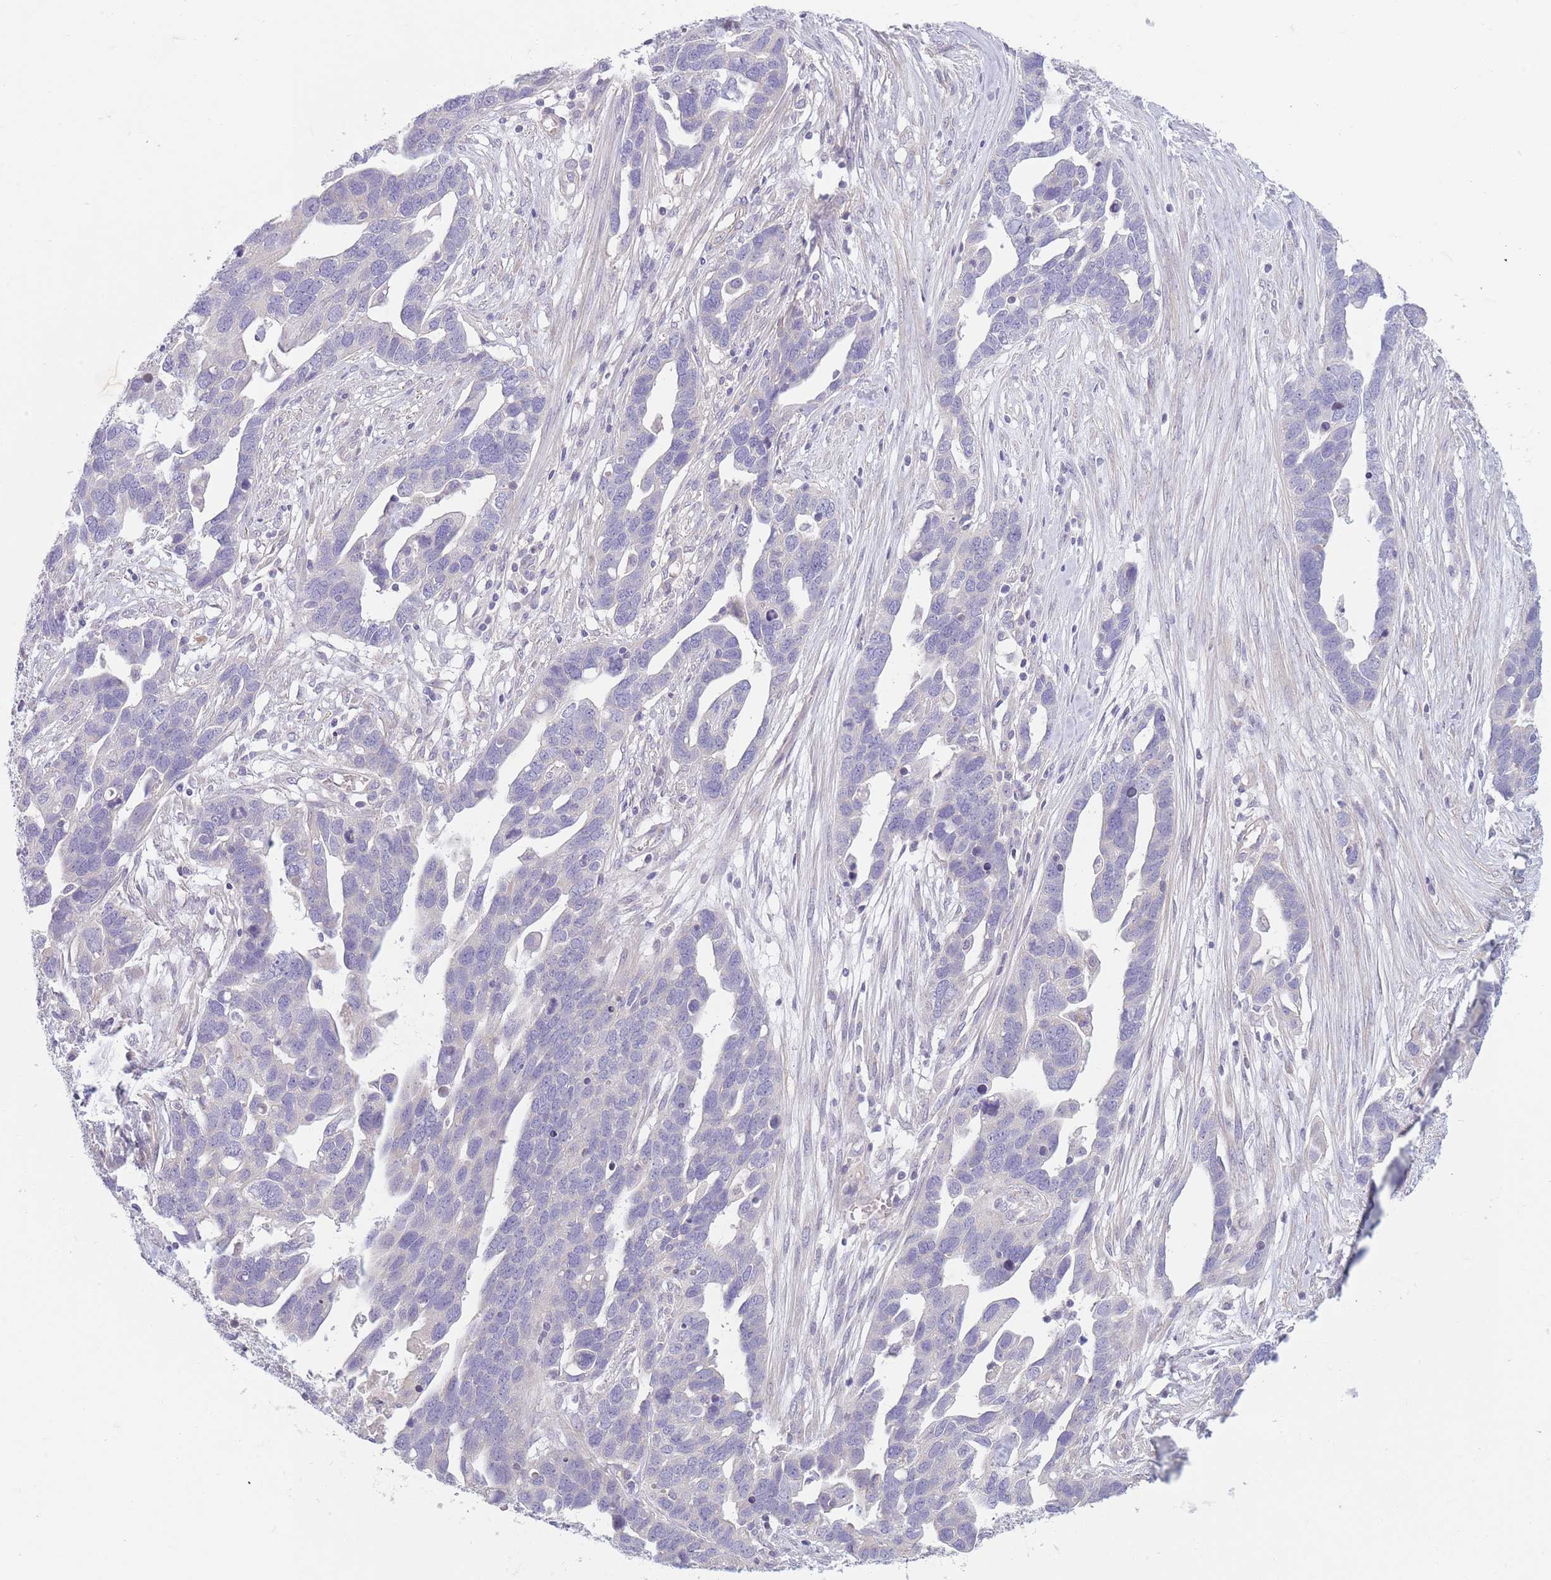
{"staining": {"intensity": "negative", "quantity": "none", "location": "none"}, "tissue": "ovarian cancer", "cell_type": "Tumor cells", "image_type": "cancer", "snomed": [{"axis": "morphology", "description": "Cystadenocarcinoma, serous, NOS"}, {"axis": "topography", "description": "Ovary"}], "caption": "Ovarian serous cystadenocarcinoma stained for a protein using IHC shows no positivity tumor cells.", "gene": "PNPLA5", "patient": {"sex": "female", "age": 54}}